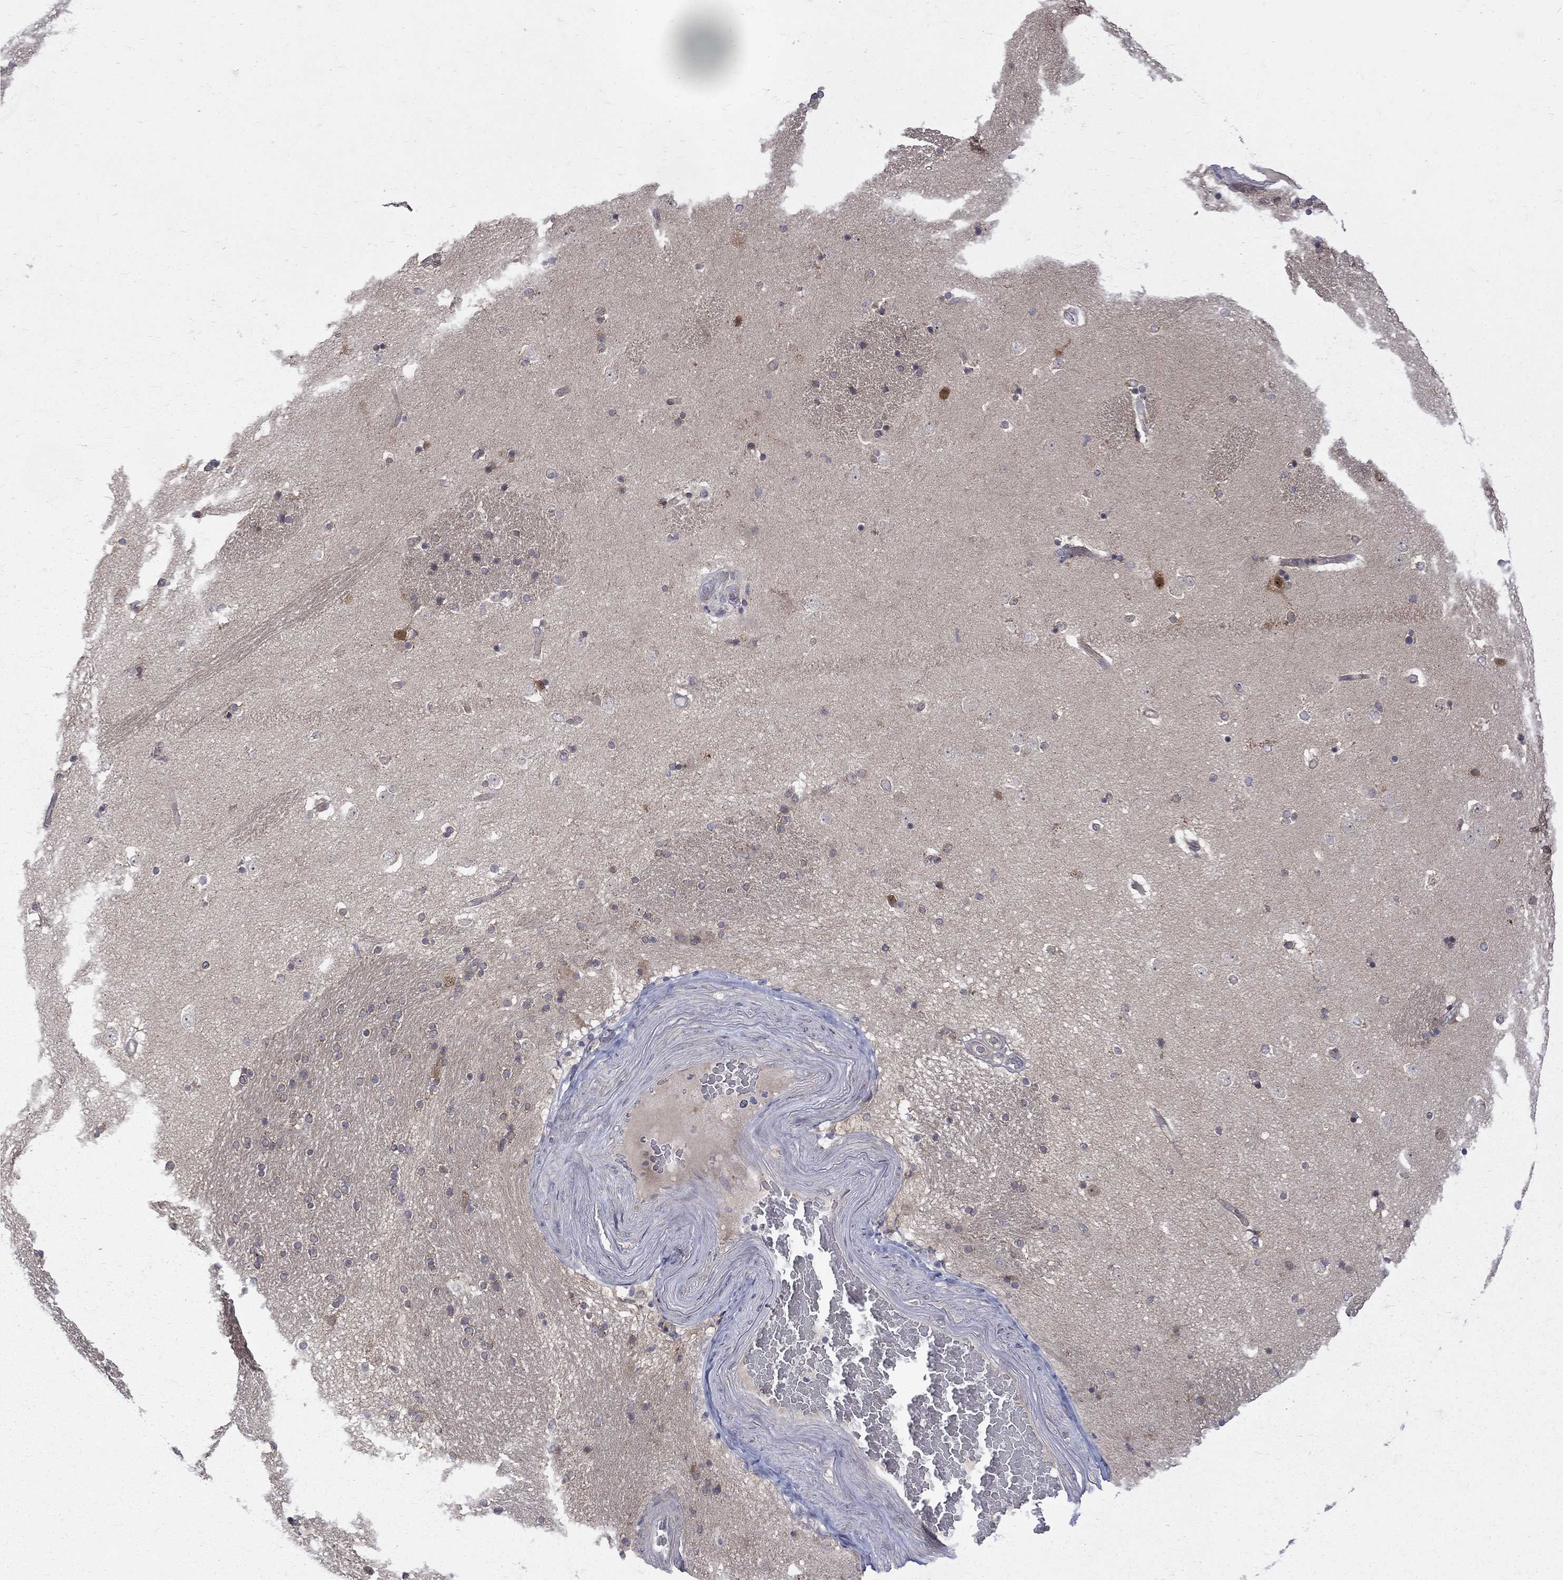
{"staining": {"intensity": "negative", "quantity": "none", "location": "none"}, "tissue": "caudate", "cell_type": "Glial cells", "image_type": "normal", "snomed": [{"axis": "morphology", "description": "Normal tissue, NOS"}, {"axis": "topography", "description": "Lateral ventricle wall"}], "caption": "Immunohistochemical staining of benign human caudate reveals no significant expression in glial cells. Nuclei are stained in blue.", "gene": "SH2B1", "patient": {"sex": "male", "age": 51}}